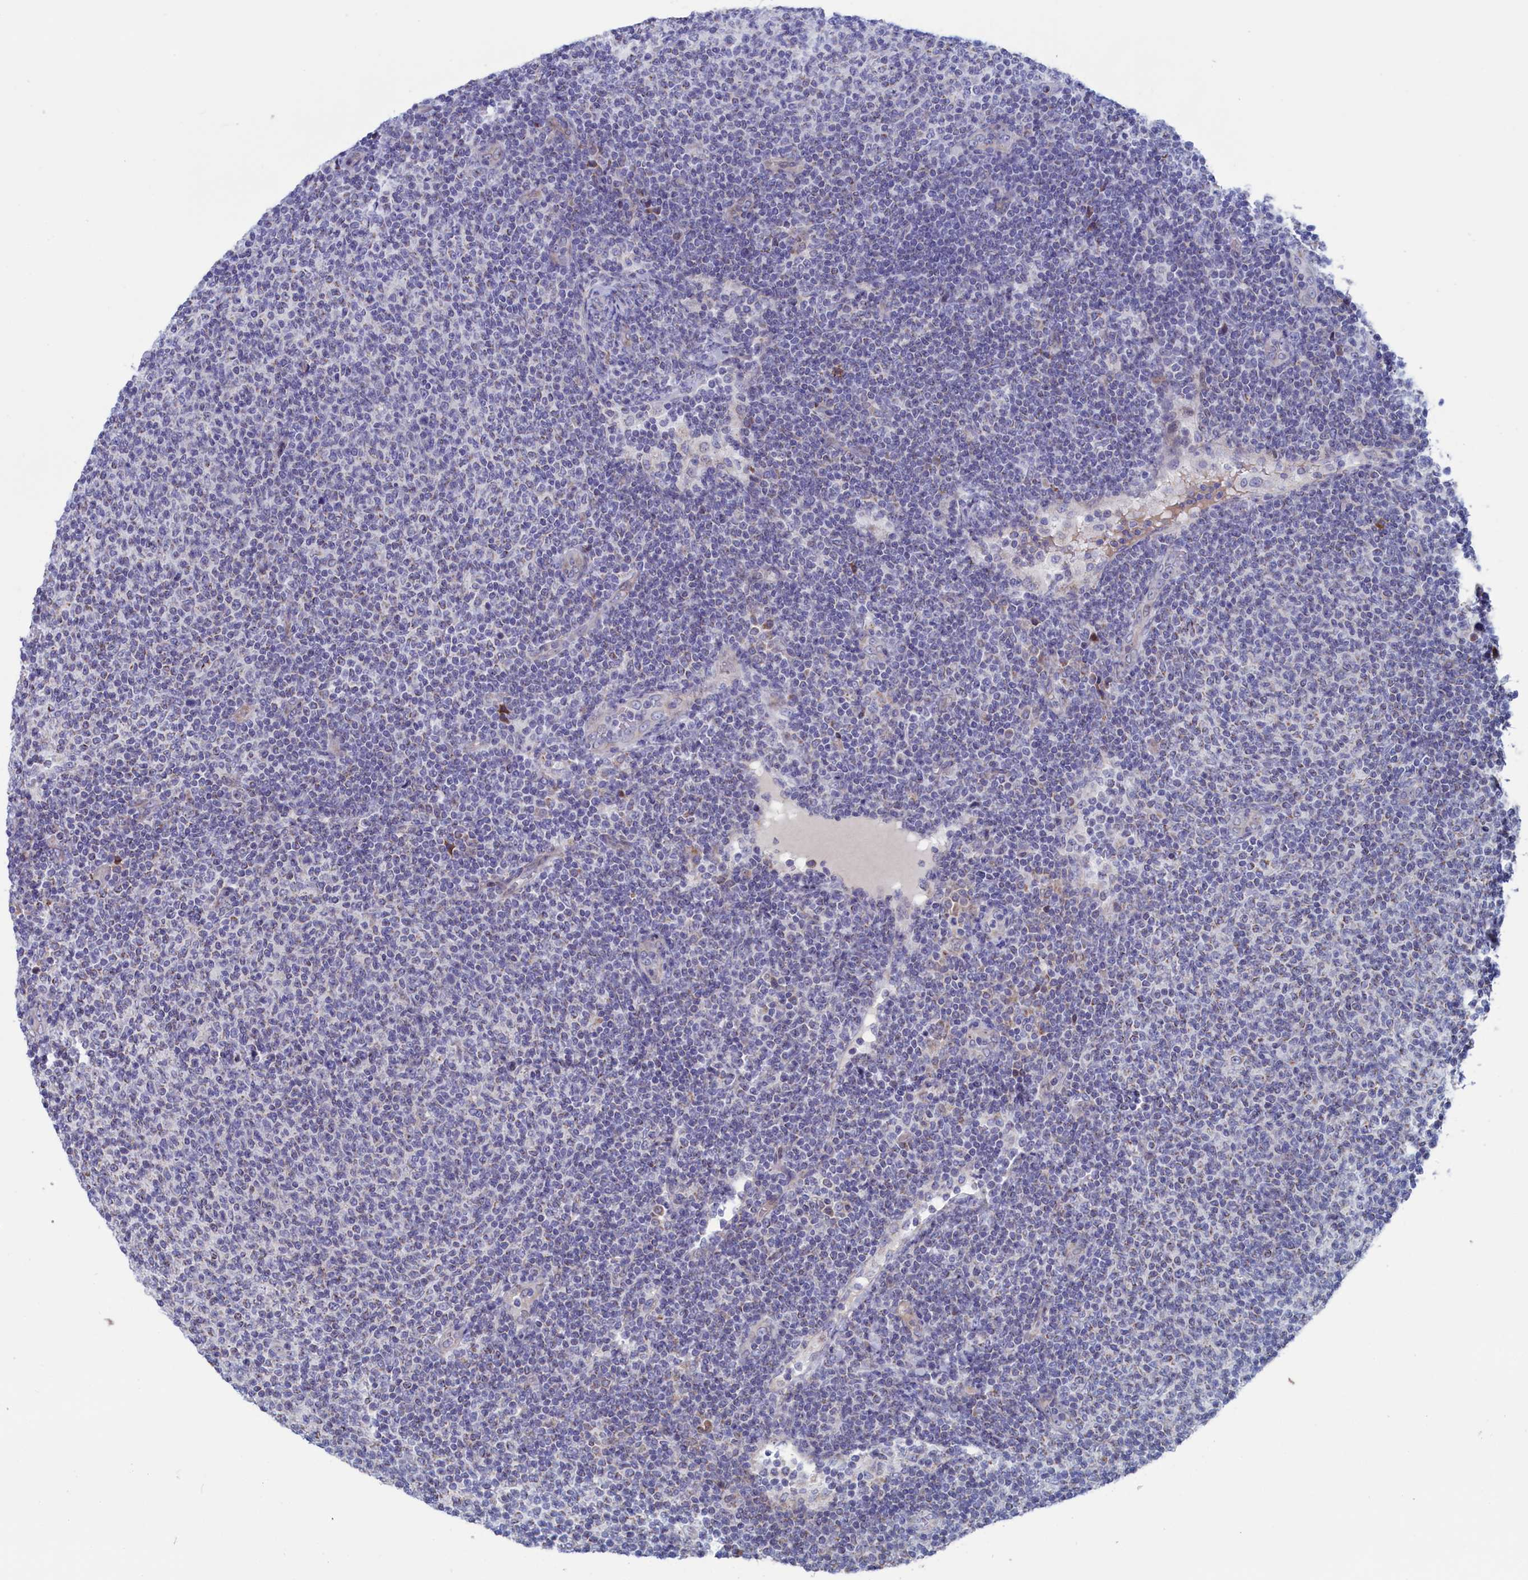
{"staining": {"intensity": "negative", "quantity": "none", "location": "none"}, "tissue": "lymphoma", "cell_type": "Tumor cells", "image_type": "cancer", "snomed": [{"axis": "morphology", "description": "Malignant lymphoma, non-Hodgkin's type, Low grade"}, {"axis": "topography", "description": "Lymph node"}], "caption": "This is a photomicrograph of IHC staining of malignant lymphoma, non-Hodgkin's type (low-grade), which shows no positivity in tumor cells.", "gene": "NIBAN3", "patient": {"sex": "male", "age": 66}}